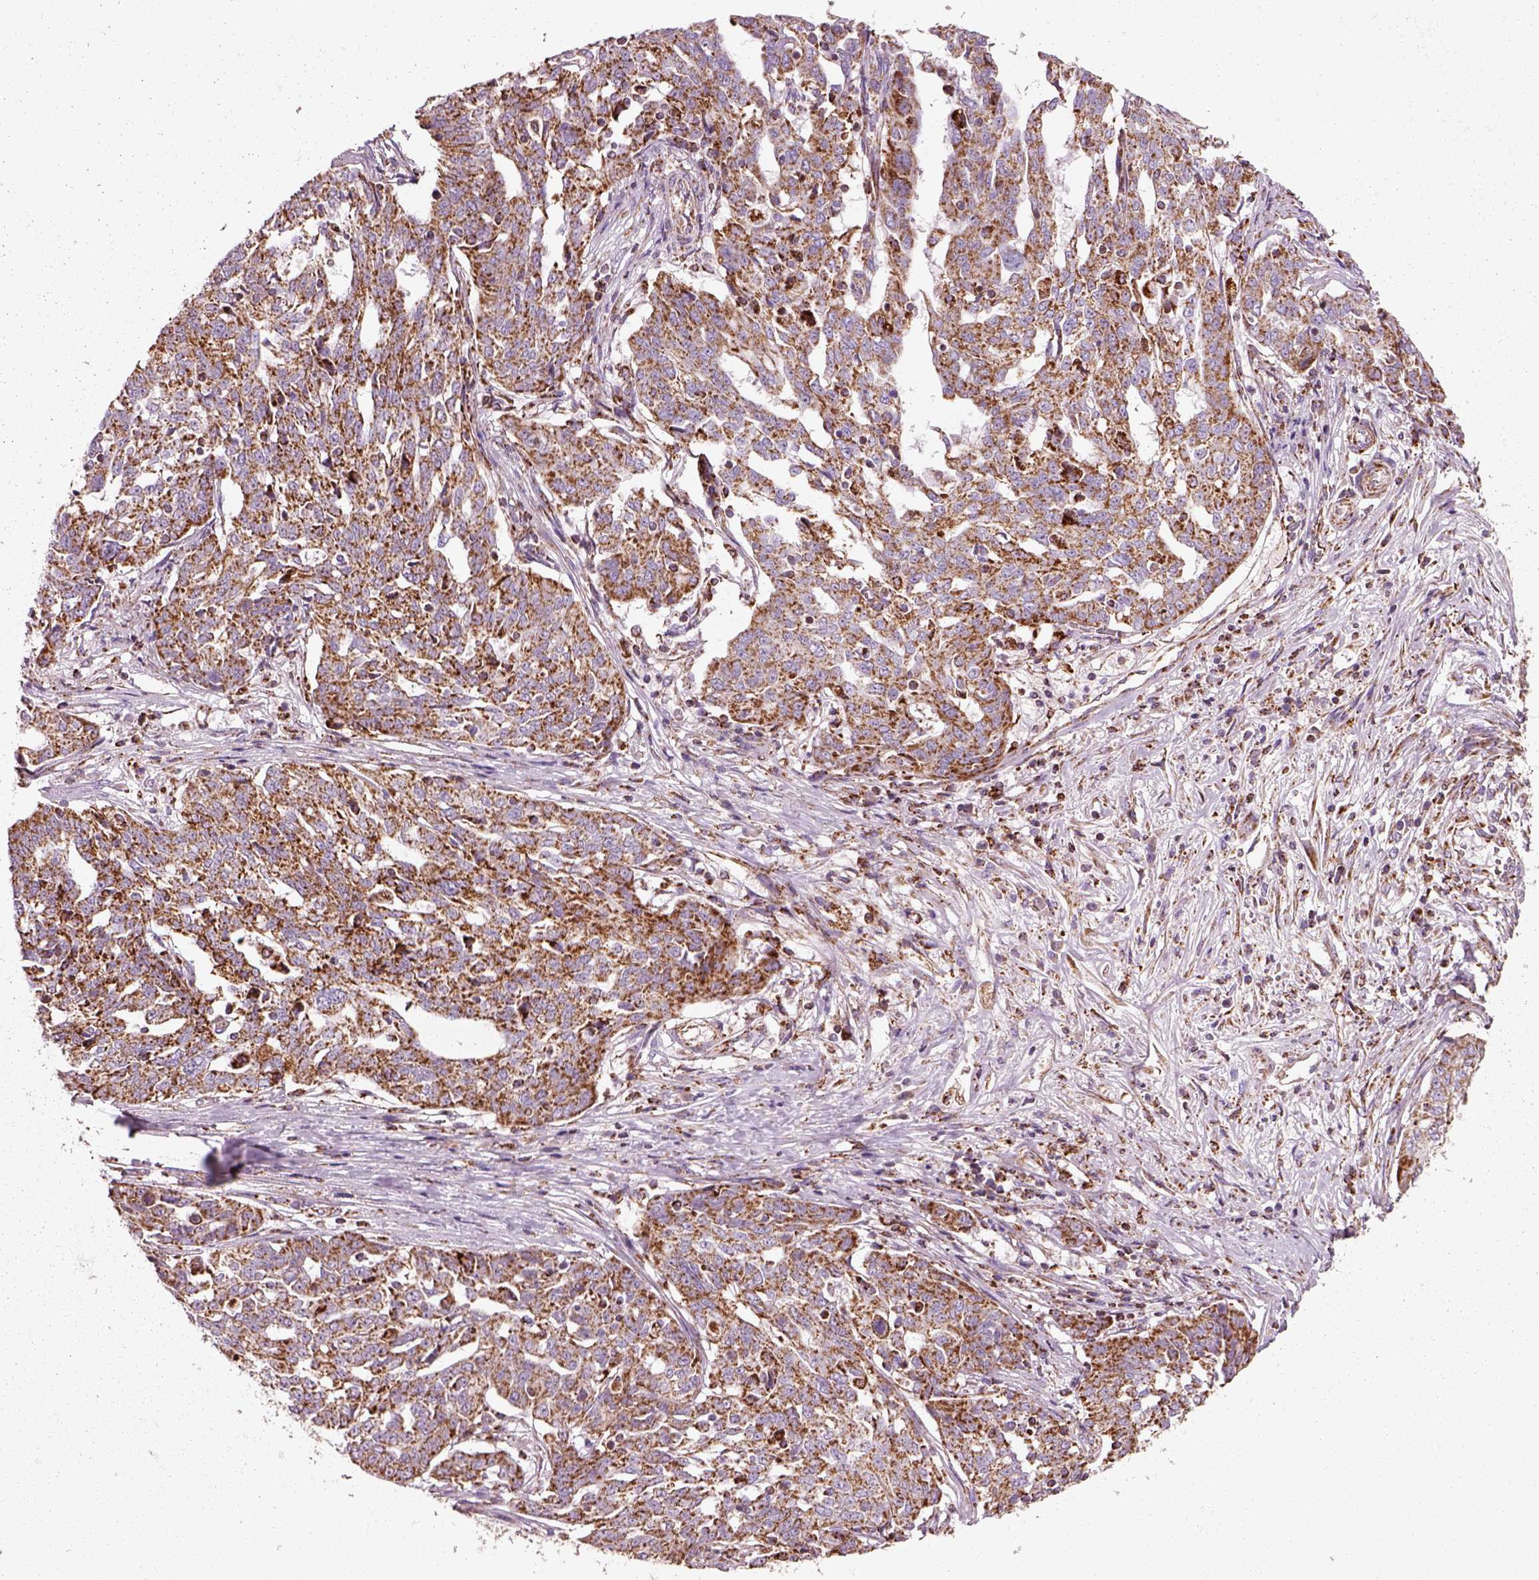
{"staining": {"intensity": "strong", "quantity": ">75%", "location": "cytoplasmic/membranous"}, "tissue": "ovarian cancer", "cell_type": "Tumor cells", "image_type": "cancer", "snomed": [{"axis": "morphology", "description": "Cystadenocarcinoma, serous, NOS"}, {"axis": "topography", "description": "Ovary"}], "caption": "Immunohistochemistry image of neoplastic tissue: human ovarian cancer (serous cystadenocarcinoma) stained using immunohistochemistry (IHC) shows high levels of strong protein expression localized specifically in the cytoplasmic/membranous of tumor cells, appearing as a cytoplasmic/membranous brown color.", "gene": "SLC25A24", "patient": {"sex": "female", "age": 67}}